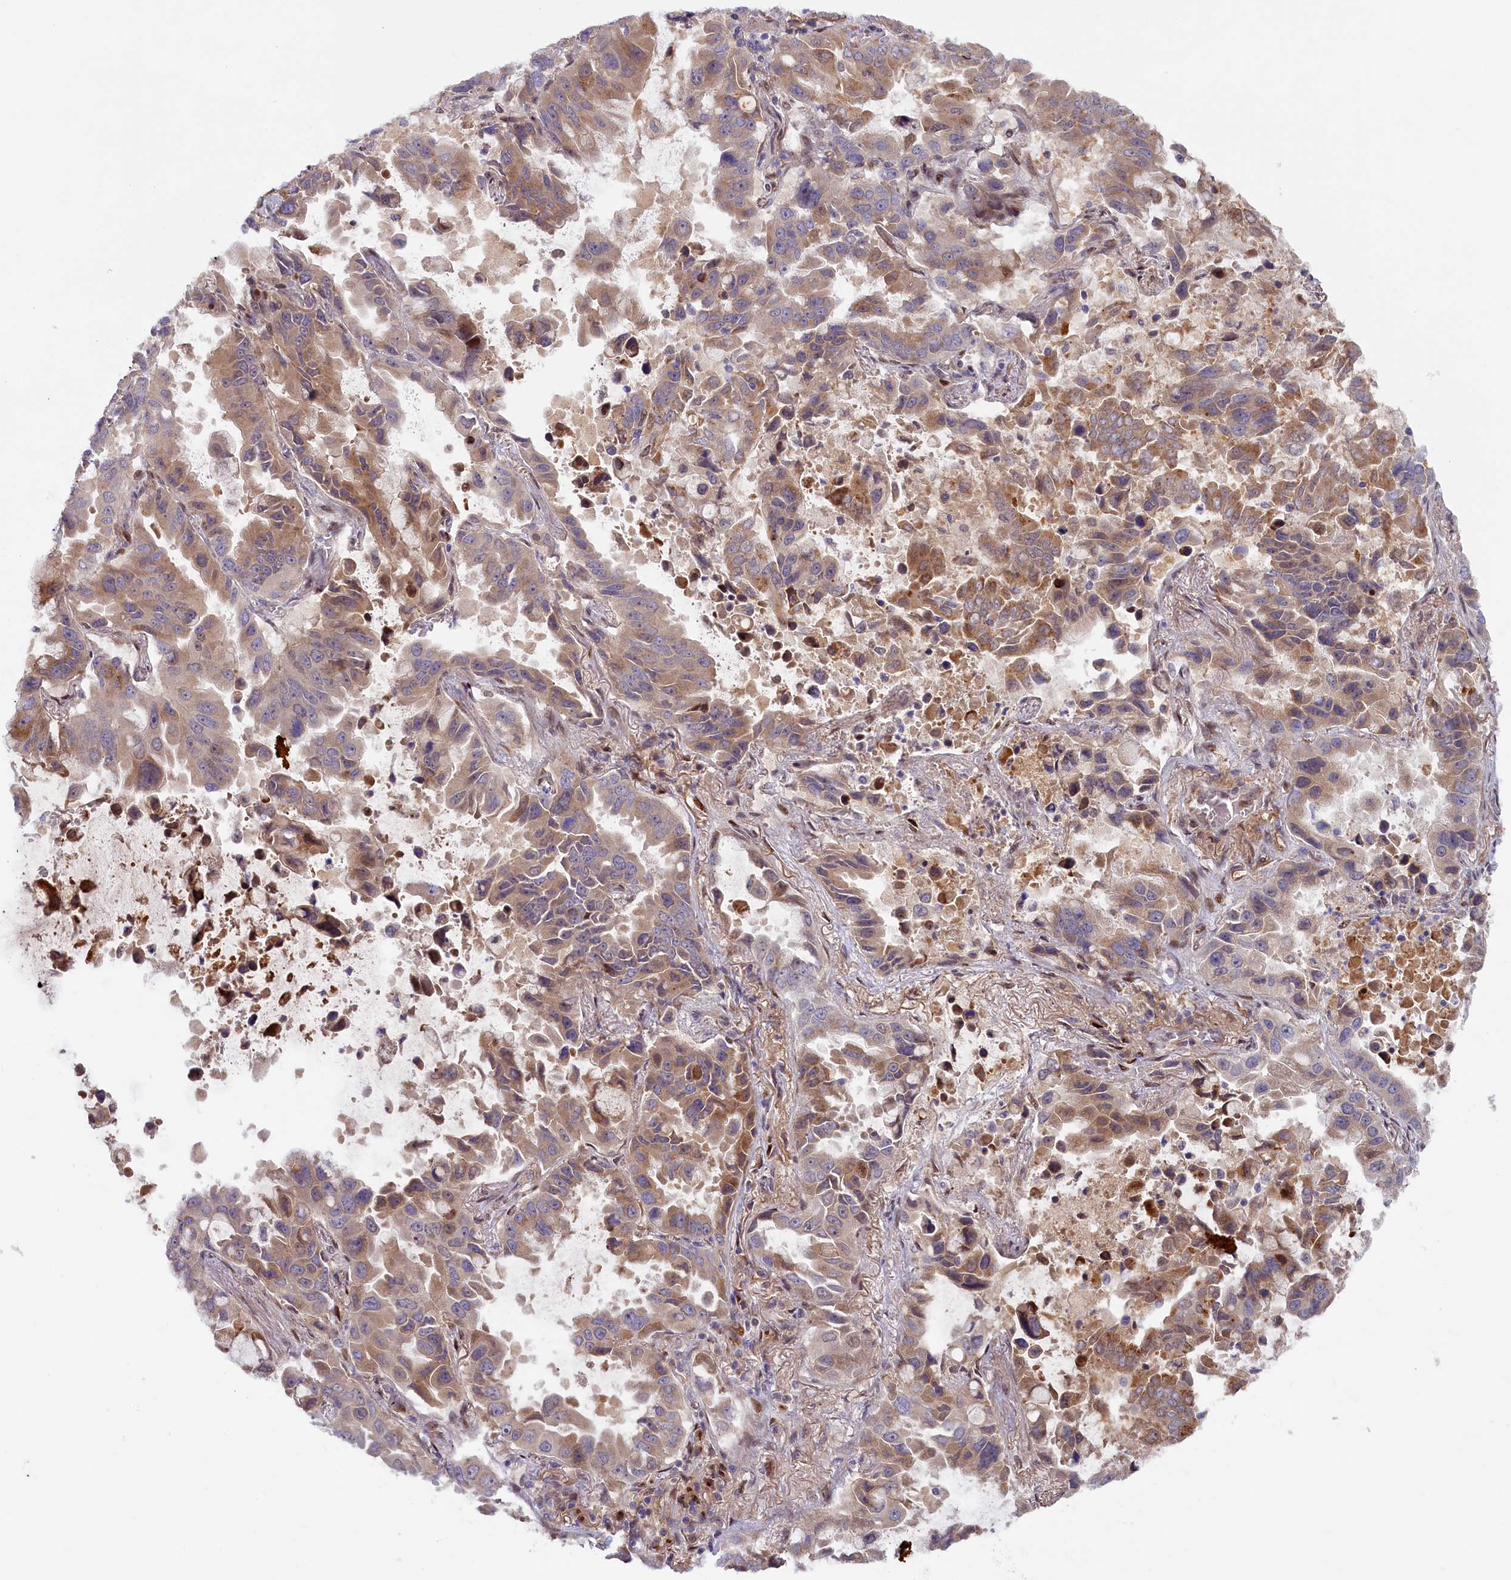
{"staining": {"intensity": "moderate", "quantity": "<25%", "location": "cytoplasmic/membranous"}, "tissue": "lung cancer", "cell_type": "Tumor cells", "image_type": "cancer", "snomed": [{"axis": "morphology", "description": "Adenocarcinoma, NOS"}, {"axis": "topography", "description": "Lung"}], "caption": "There is low levels of moderate cytoplasmic/membranous positivity in tumor cells of lung adenocarcinoma, as demonstrated by immunohistochemical staining (brown color).", "gene": "CHST12", "patient": {"sex": "male", "age": 64}}